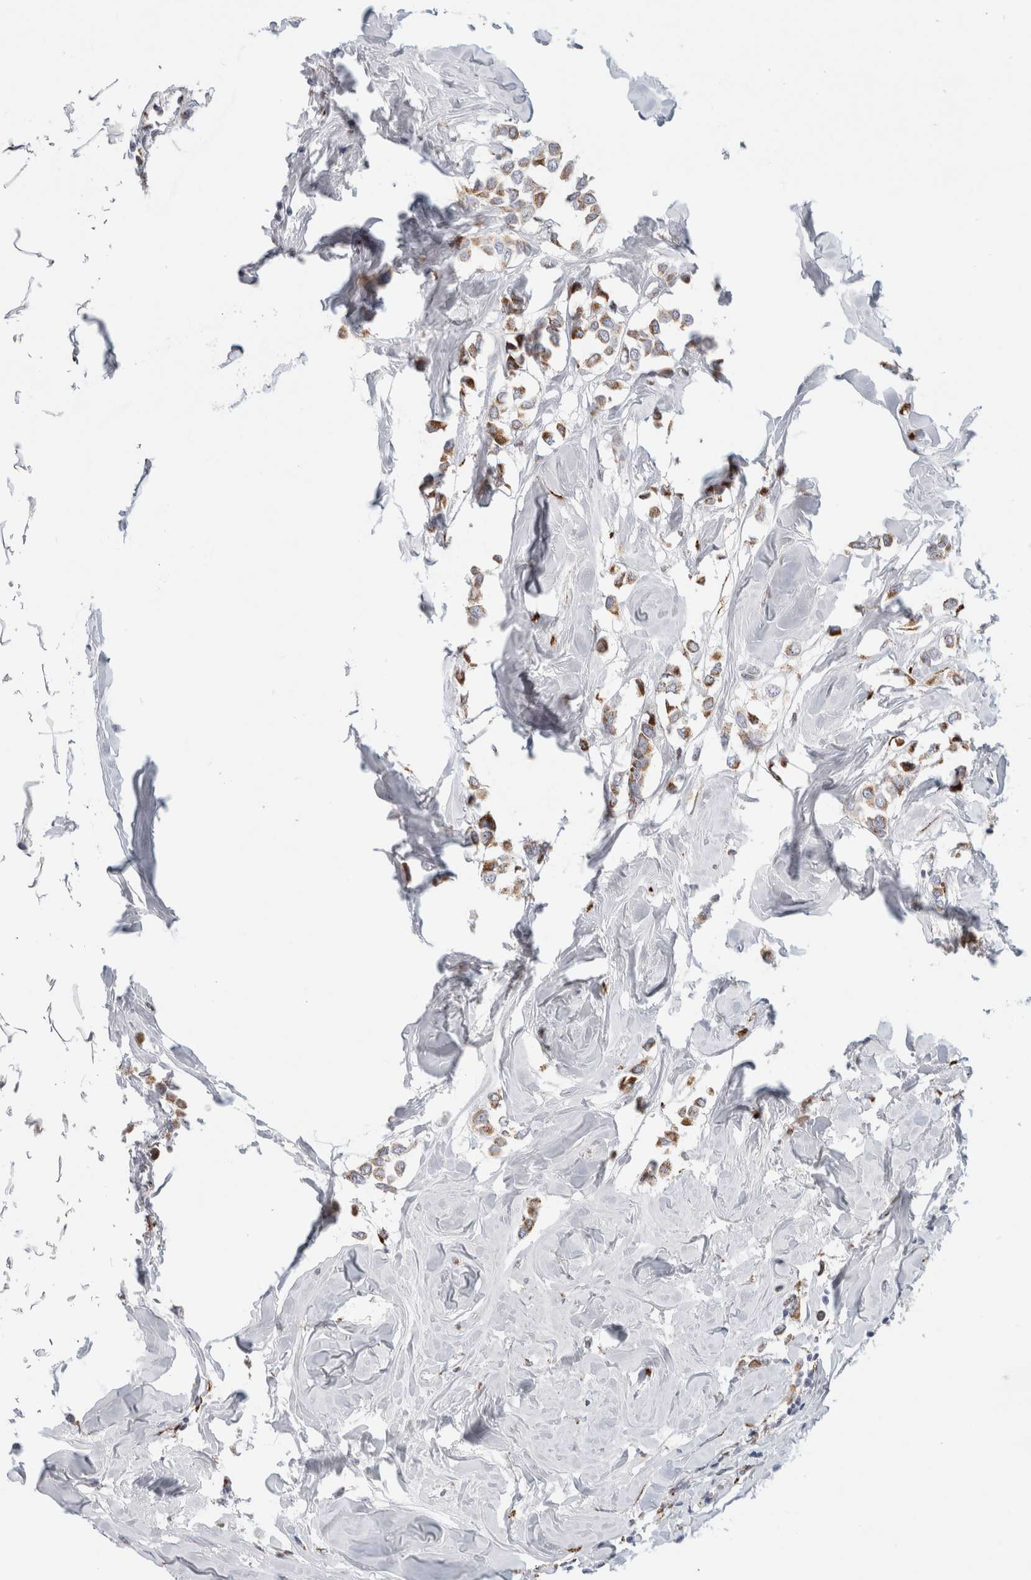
{"staining": {"intensity": "moderate", "quantity": ">75%", "location": "cytoplasmic/membranous"}, "tissue": "breast cancer", "cell_type": "Tumor cells", "image_type": "cancer", "snomed": [{"axis": "morphology", "description": "Lobular carcinoma"}, {"axis": "topography", "description": "Breast"}], "caption": "A micrograph of lobular carcinoma (breast) stained for a protein shows moderate cytoplasmic/membranous brown staining in tumor cells.", "gene": "MCFD2", "patient": {"sex": "female", "age": 51}}